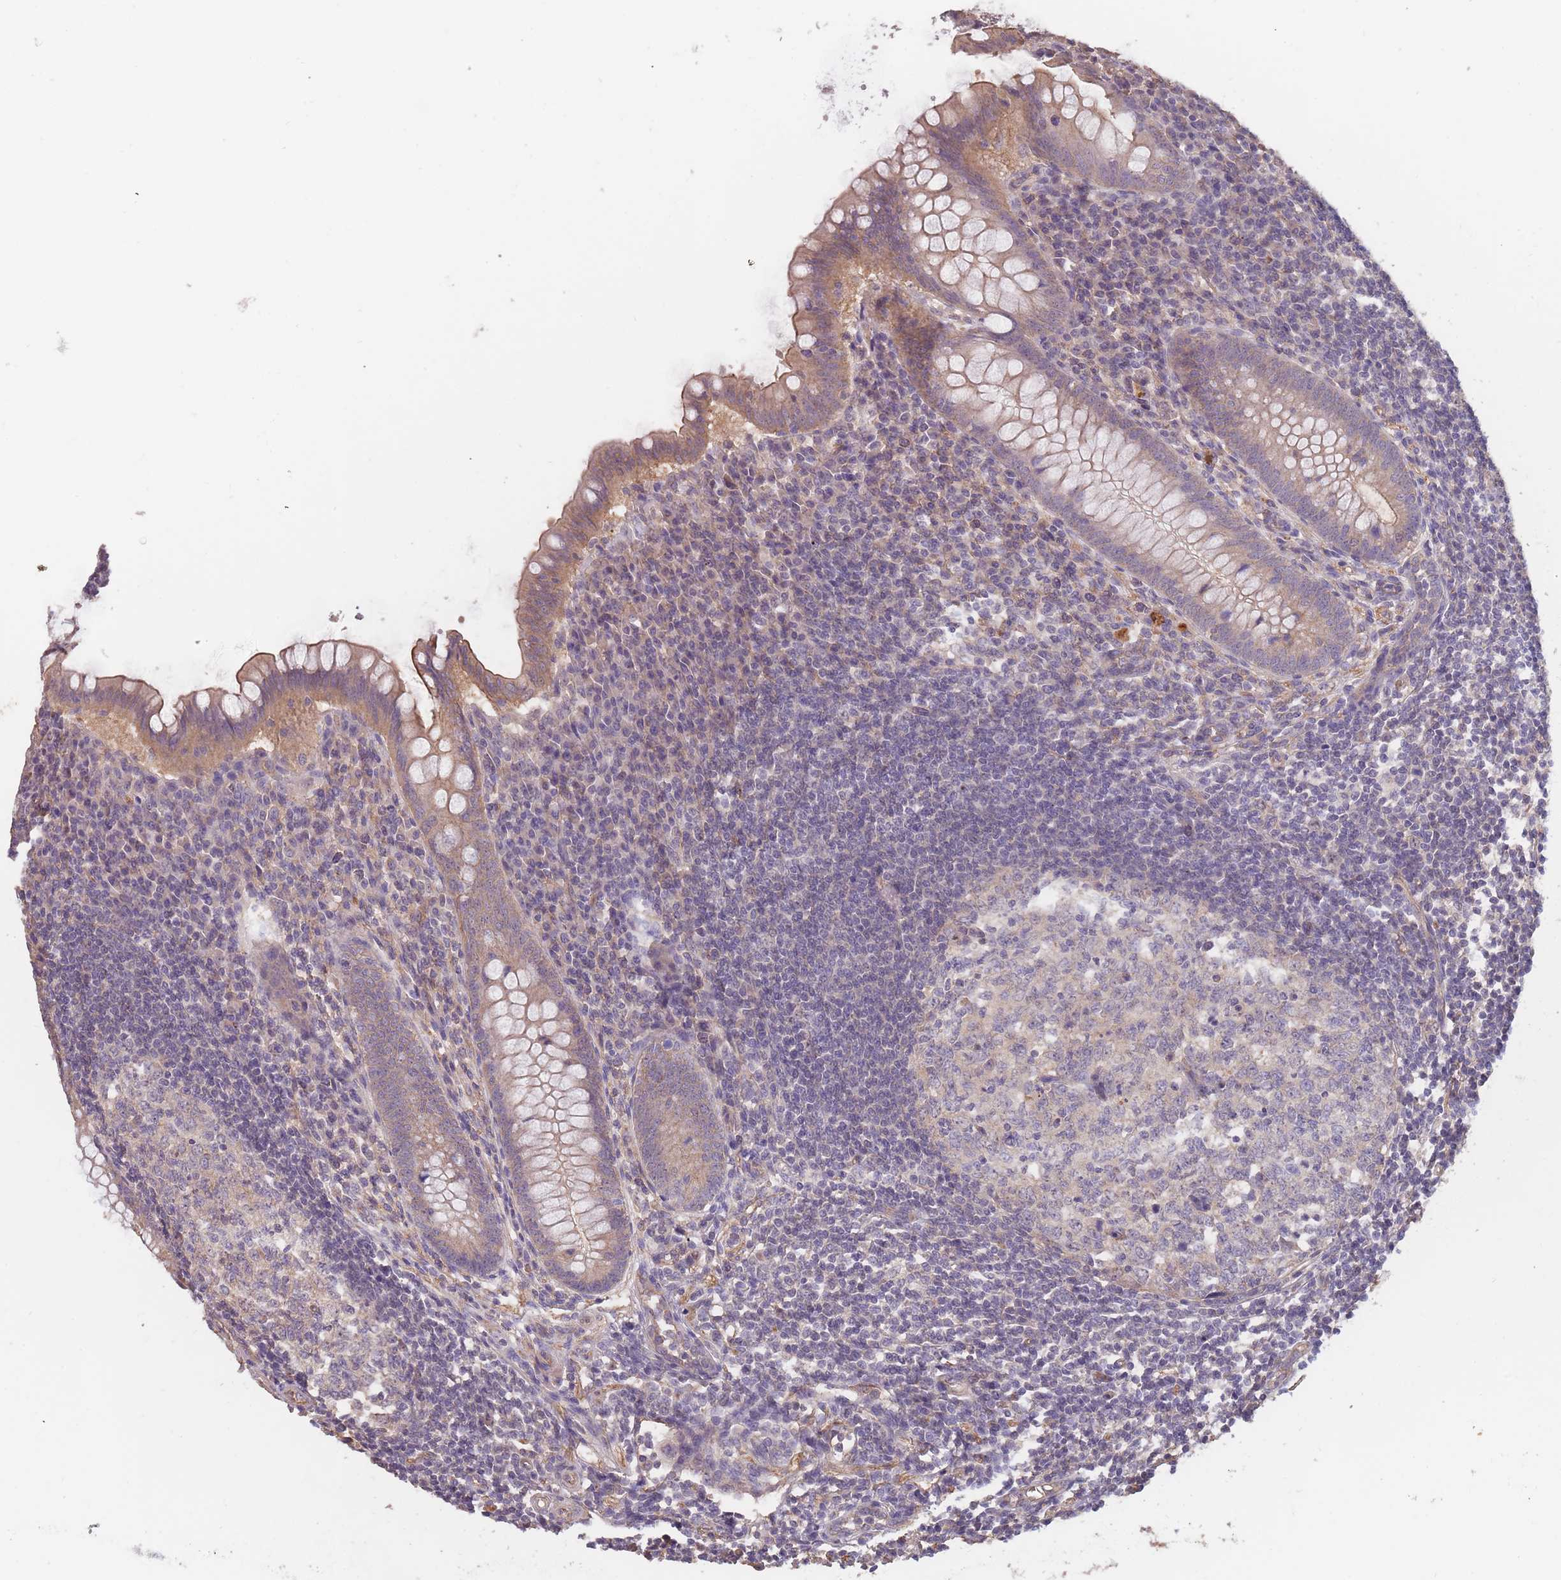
{"staining": {"intensity": "weak", "quantity": ">75%", "location": "cytoplasmic/membranous"}, "tissue": "appendix", "cell_type": "Glandular cells", "image_type": "normal", "snomed": [{"axis": "morphology", "description": "Normal tissue, NOS"}, {"axis": "topography", "description": "Appendix"}], "caption": "High-magnification brightfield microscopy of benign appendix stained with DAB (3,3'-diaminobenzidine) (brown) and counterstained with hematoxylin (blue). glandular cells exhibit weak cytoplasmic/membranous expression is identified in approximately>75% of cells.", "gene": "KIAA1755", "patient": {"sex": "female", "age": 33}}